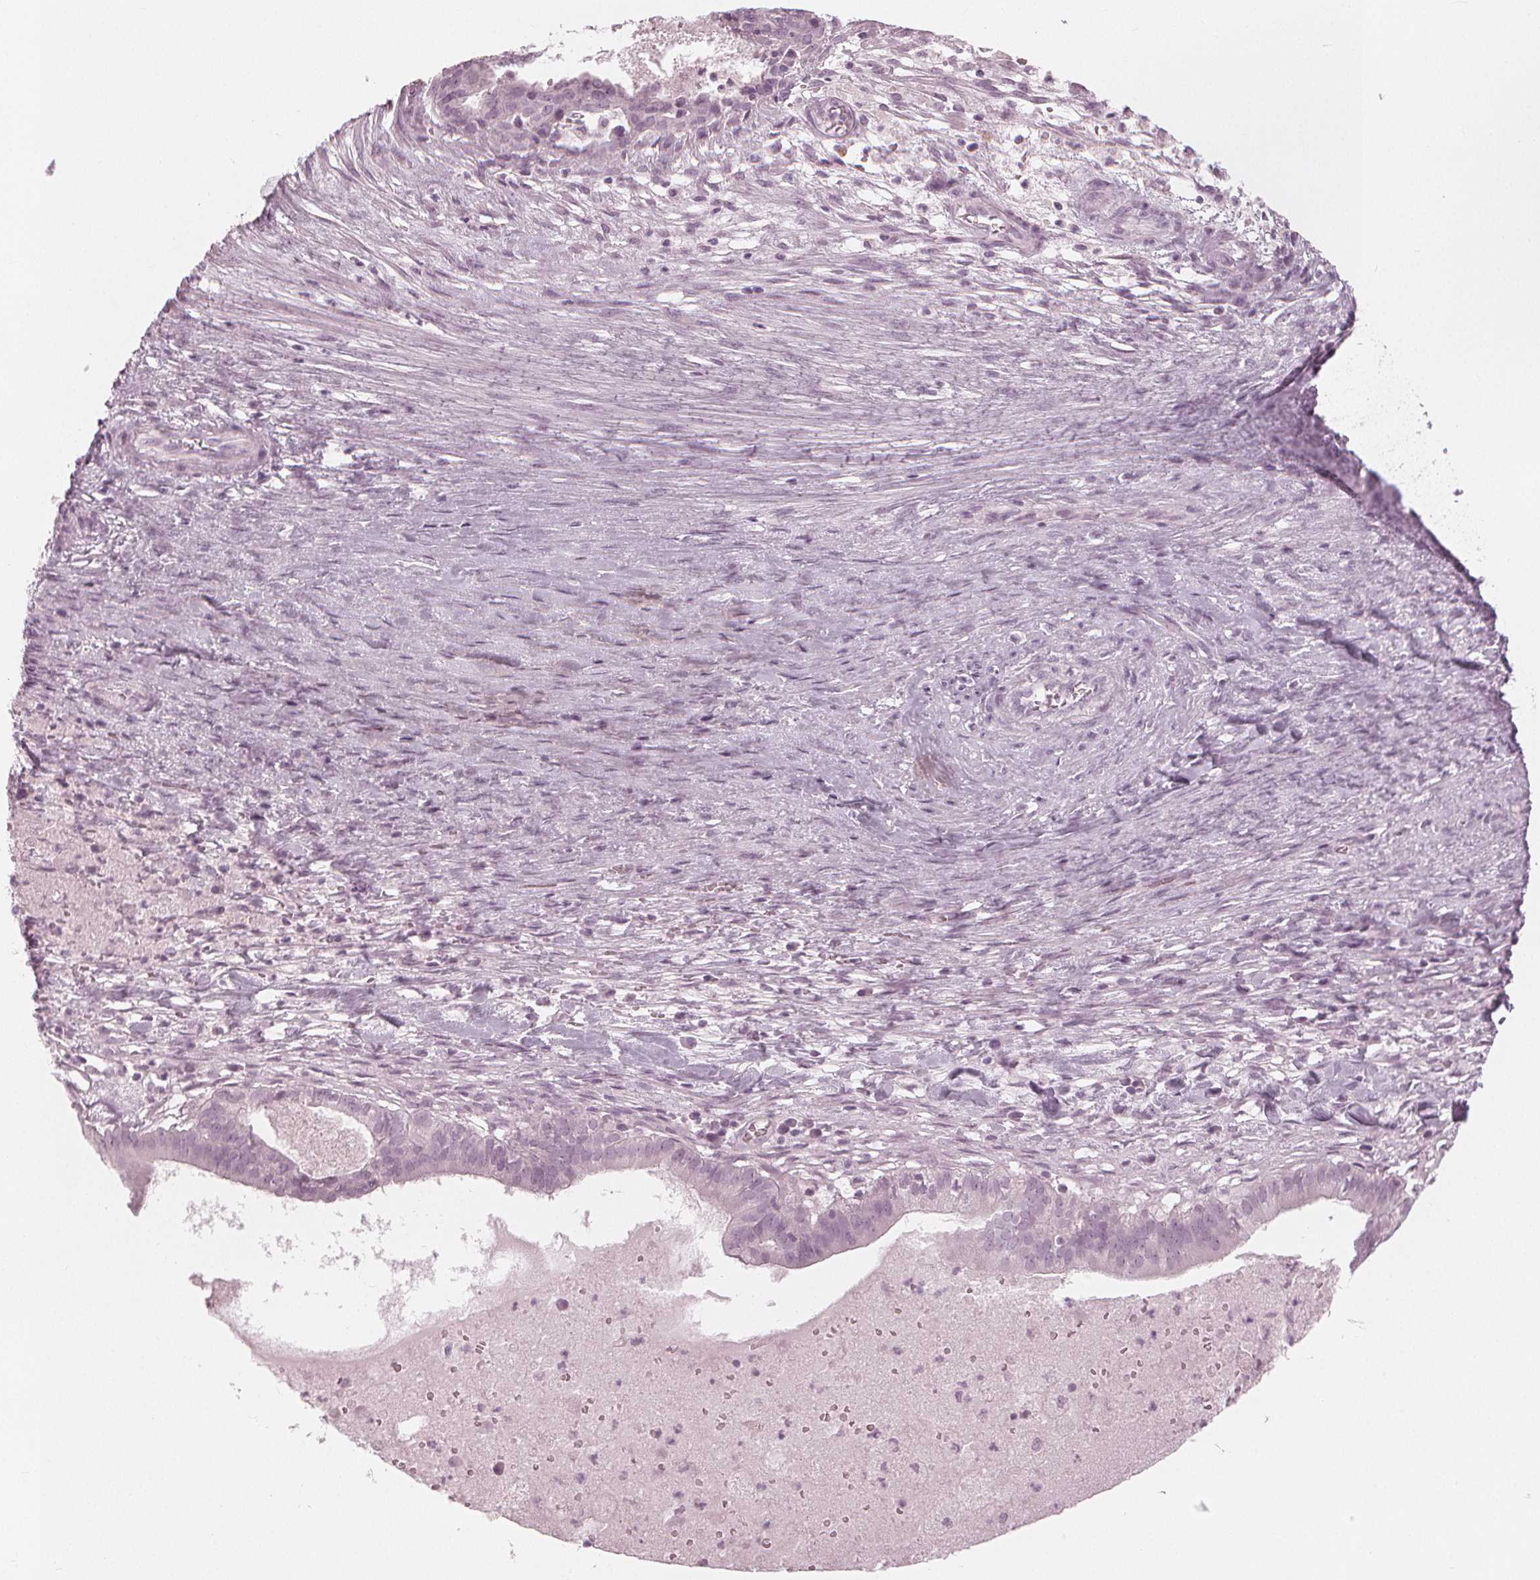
{"staining": {"intensity": "negative", "quantity": "none", "location": "none"}, "tissue": "ovarian cancer", "cell_type": "Tumor cells", "image_type": "cancer", "snomed": [{"axis": "morphology", "description": "Carcinoma, endometroid"}, {"axis": "topography", "description": "Ovary"}], "caption": "Immunohistochemistry image of human ovarian cancer (endometroid carcinoma) stained for a protein (brown), which displays no positivity in tumor cells.", "gene": "PAEP", "patient": {"sex": "female", "age": 64}}